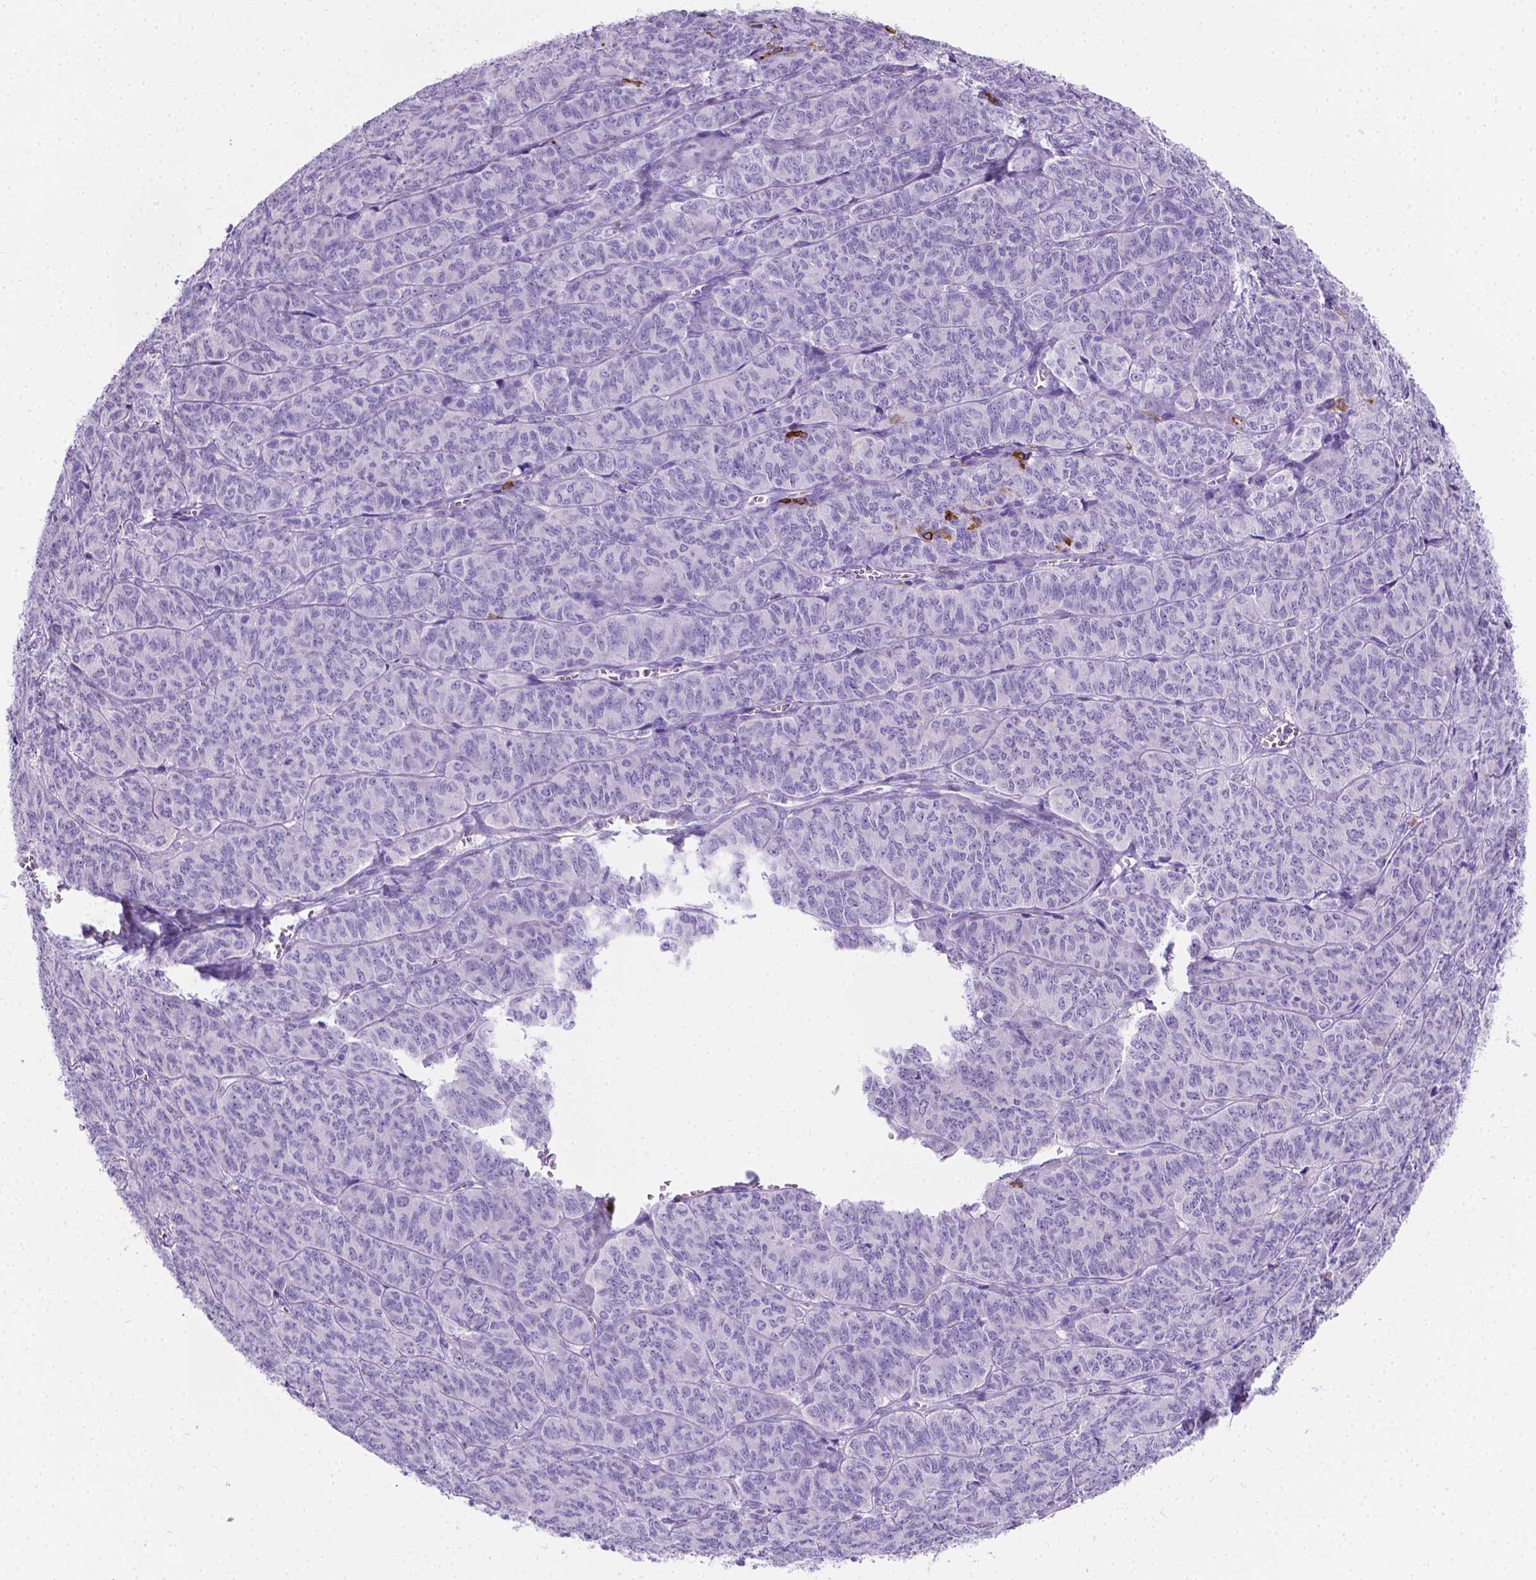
{"staining": {"intensity": "negative", "quantity": "none", "location": "none"}, "tissue": "ovarian cancer", "cell_type": "Tumor cells", "image_type": "cancer", "snomed": [{"axis": "morphology", "description": "Carcinoma, endometroid"}, {"axis": "topography", "description": "Ovary"}], "caption": "Immunohistochemistry of human ovarian cancer shows no positivity in tumor cells.", "gene": "MACF1", "patient": {"sex": "female", "age": 80}}